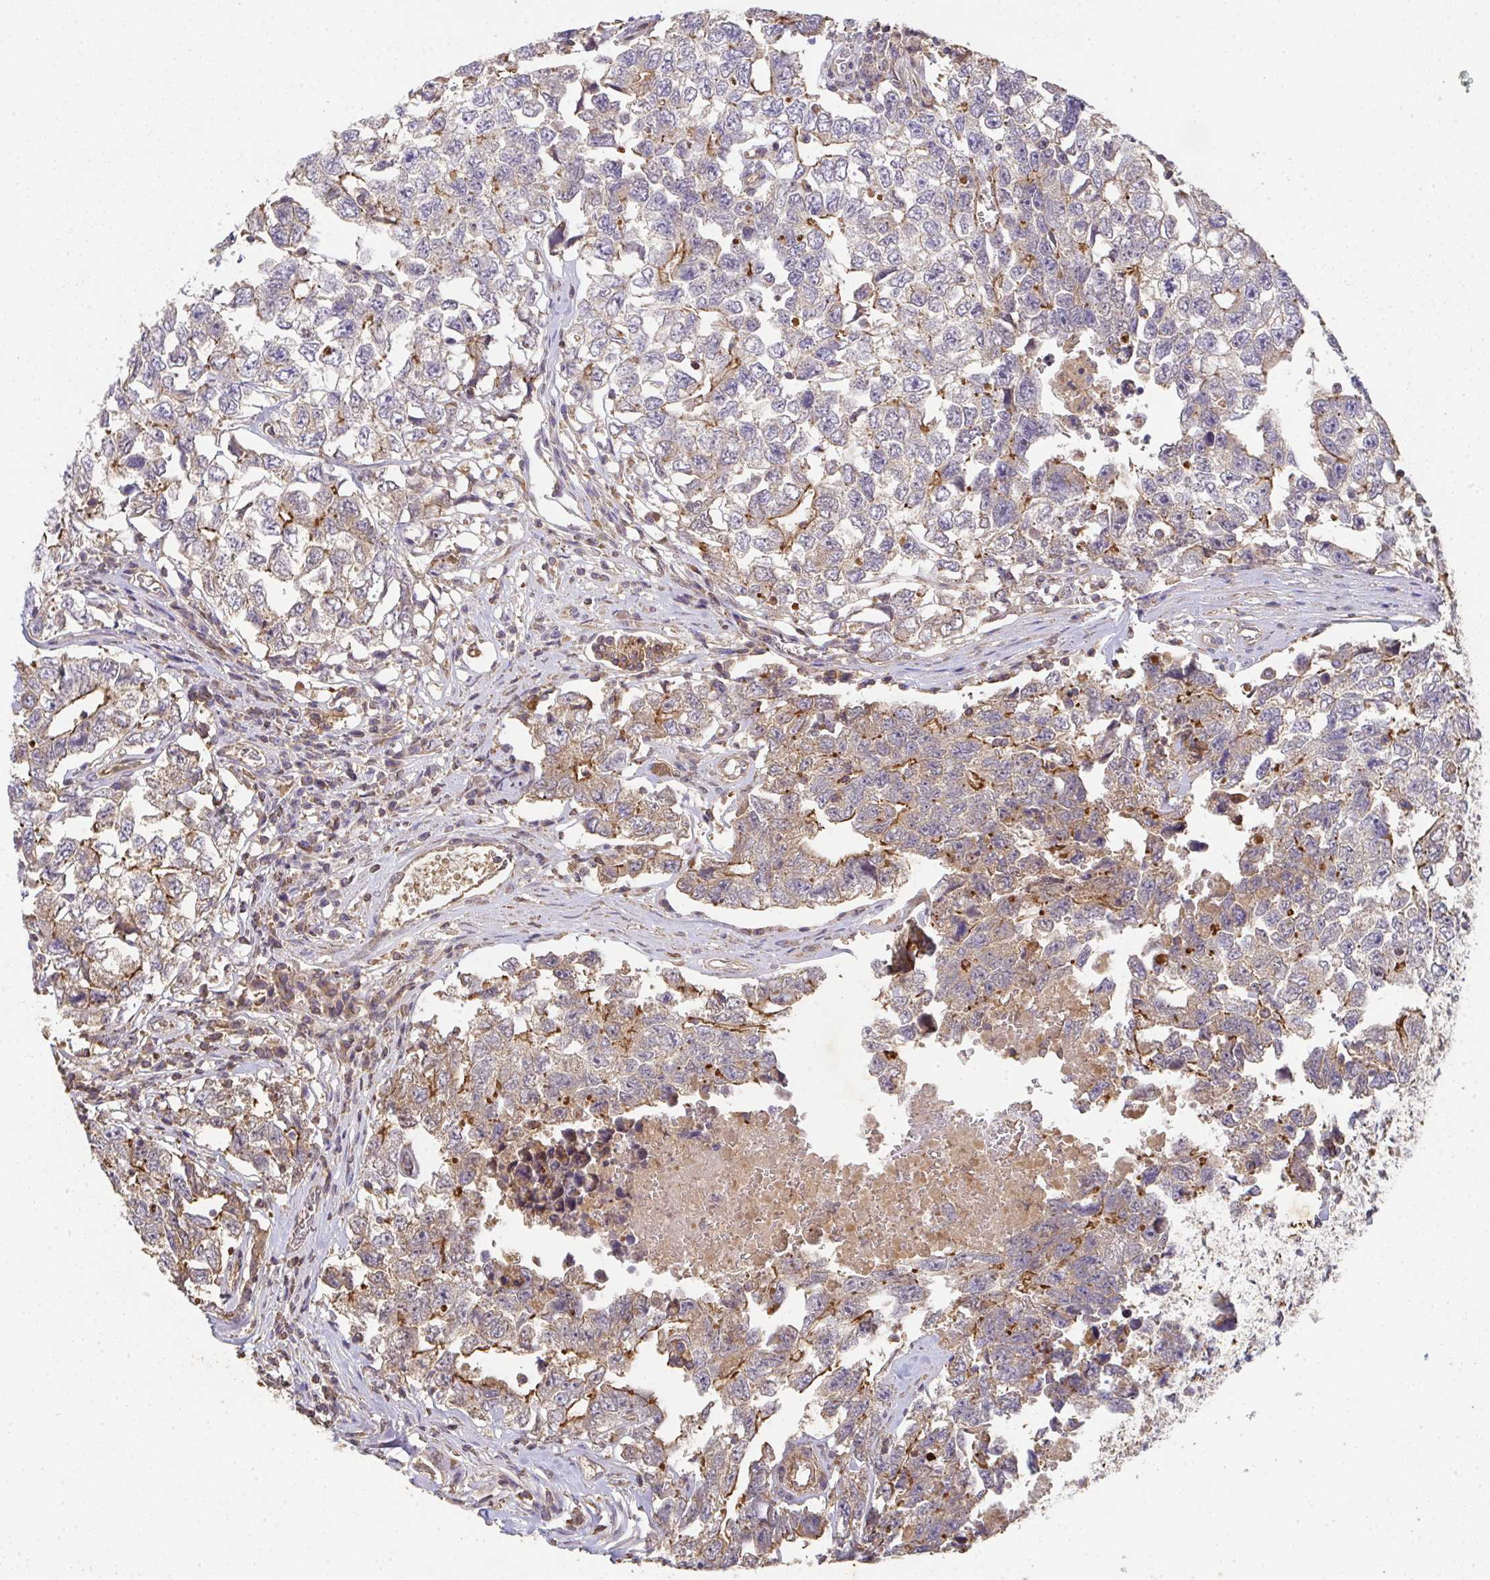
{"staining": {"intensity": "moderate", "quantity": "<25%", "location": "cytoplasmic/membranous"}, "tissue": "testis cancer", "cell_type": "Tumor cells", "image_type": "cancer", "snomed": [{"axis": "morphology", "description": "Carcinoma, Embryonal, NOS"}, {"axis": "topography", "description": "Testis"}], "caption": "A low amount of moderate cytoplasmic/membranous staining is identified in approximately <25% of tumor cells in testis embryonal carcinoma tissue.", "gene": "TNMD", "patient": {"sex": "male", "age": 22}}